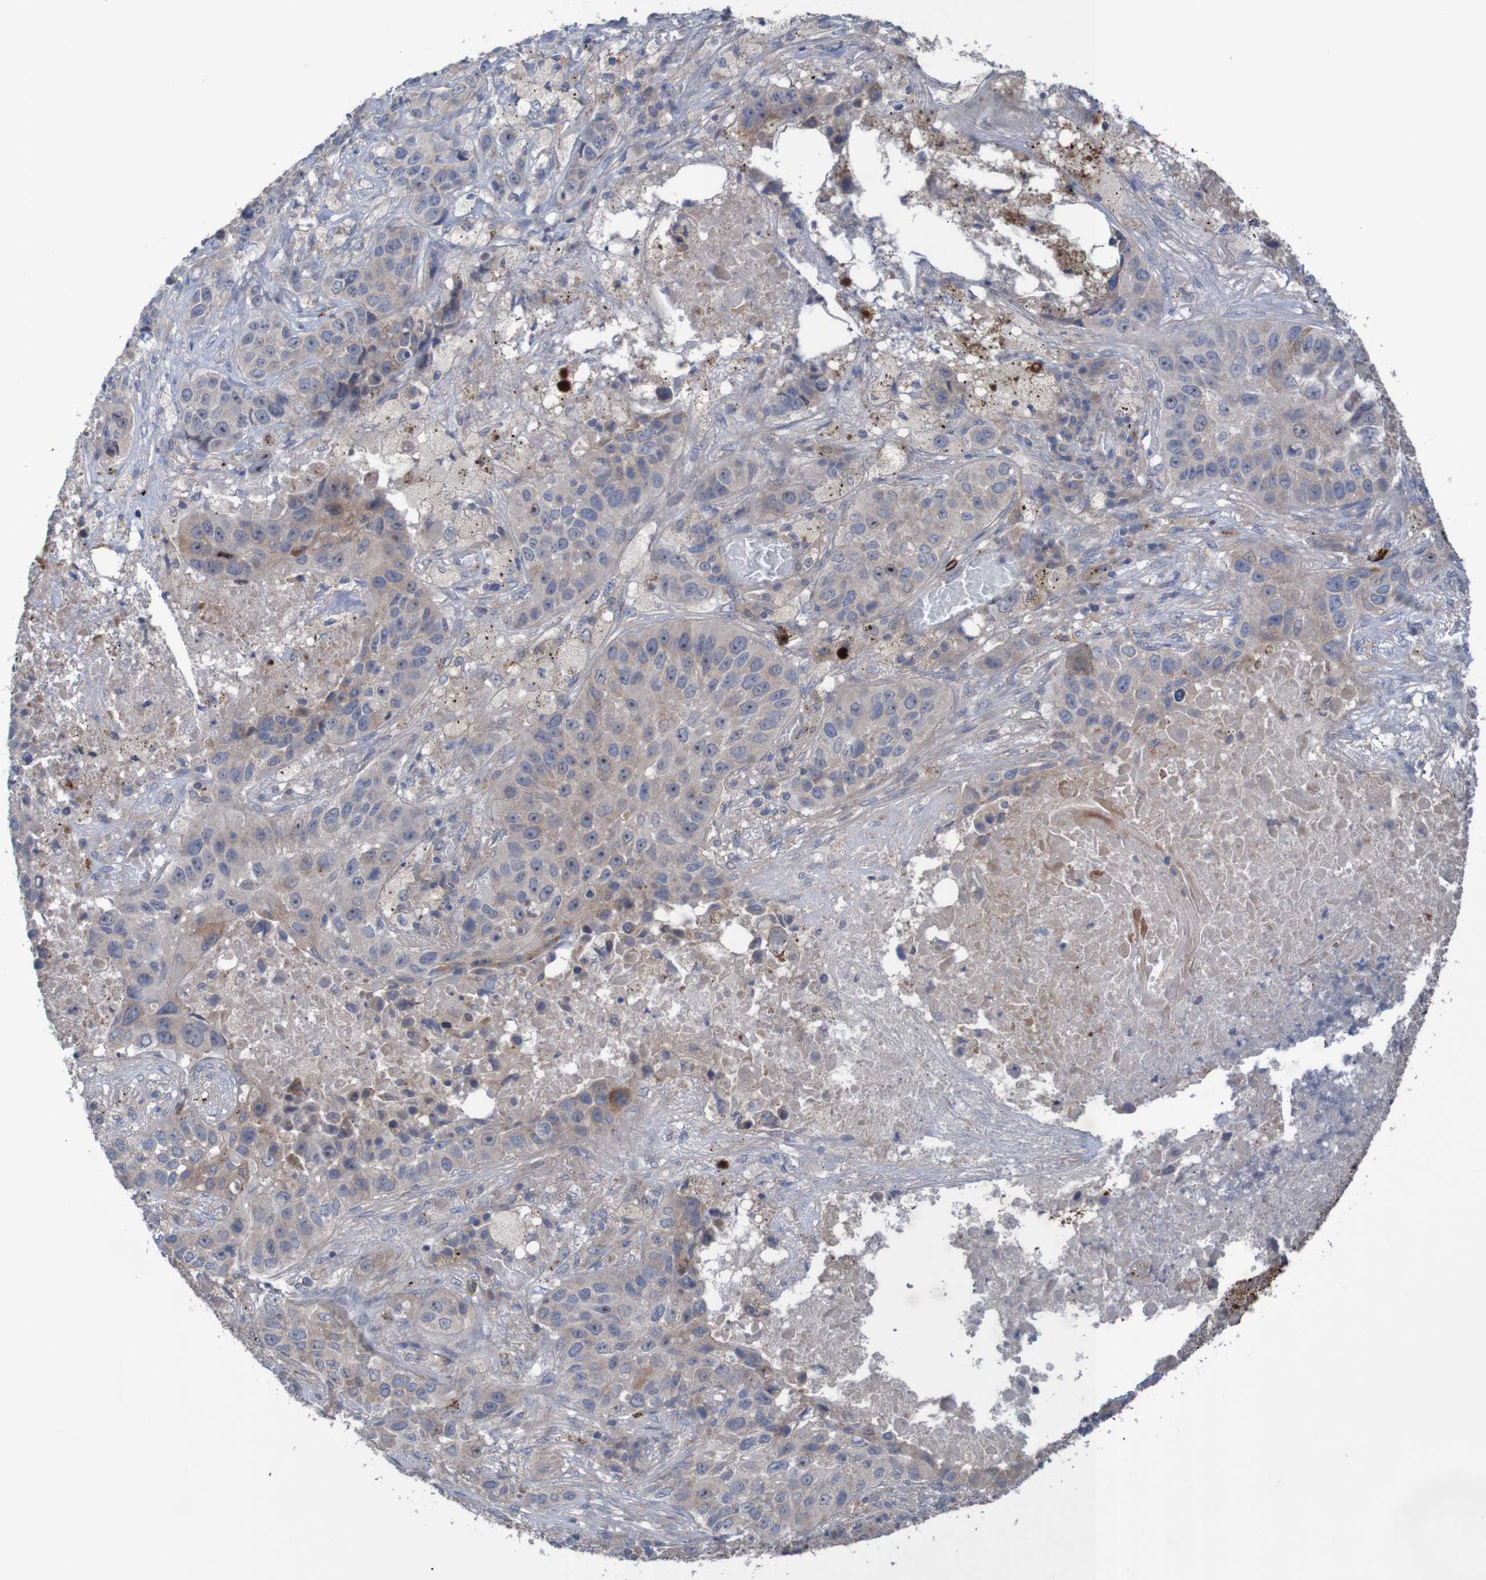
{"staining": {"intensity": "weak", "quantity": ">75%", "location": "cytoplasmic/membranous,nuclear"}, "tissue": "lung cancer", "cell_type": "Tumor cells", "image_type": "cancer", "snomed": [{"axis": "morphology", "description": "Squamous cell carcinoma, NOS"}, {"axis": "topography", "description": "Lung"}], "caption": "A brown stain shows weak cytoplasmic/membranous and nuclear positivity of a protein in lung cancer tumor cells.", "gene": "ANGPT4", "patient": {"sex": "male", "age": 57}}